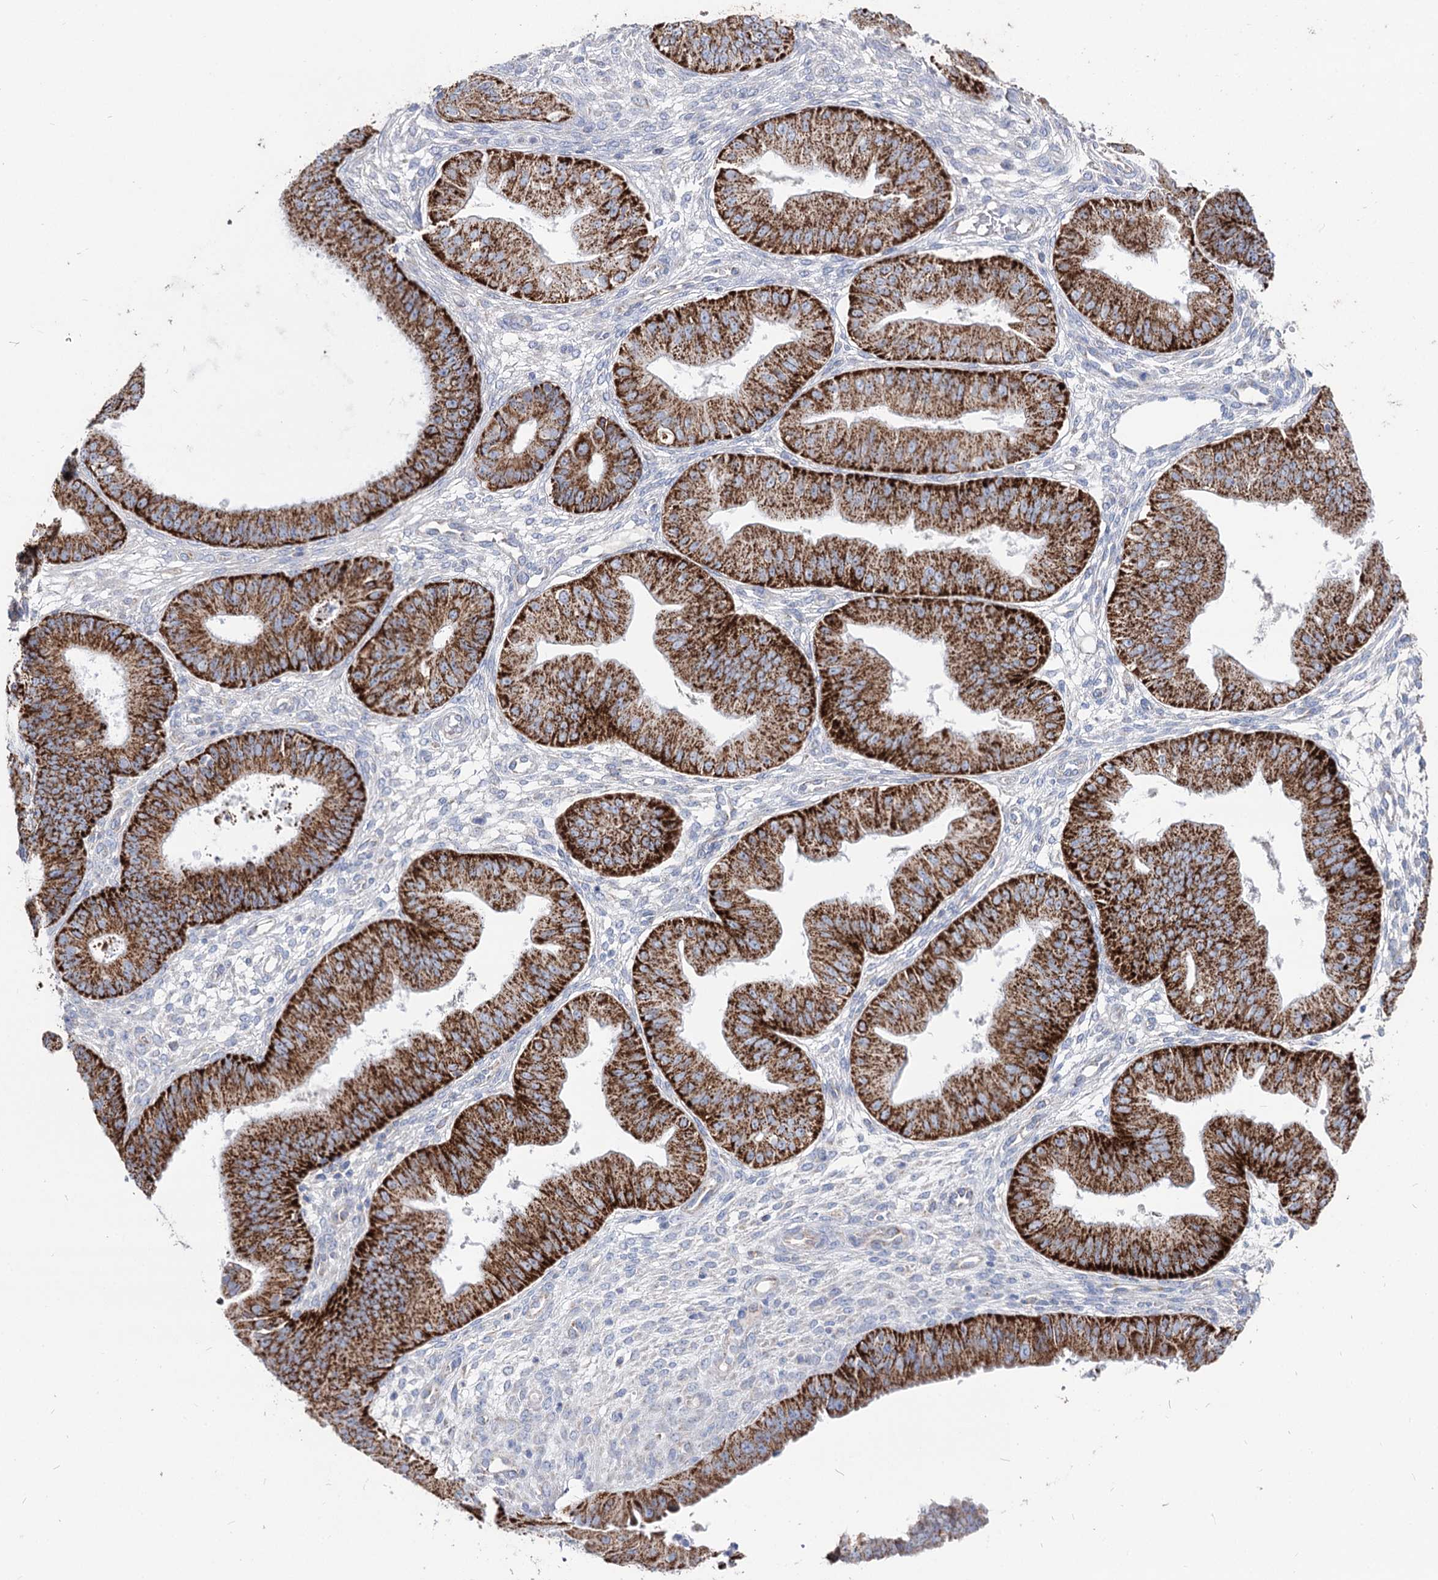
{"staining": {"intensity": "strong", "quantity": ">75%", "location": "cytoplasmic/membranous"}, "tissue": "ovarian cancer", "cell_type": "Tumor cells", "image_type": "cancer", "snomed": [{"axis": "morphology", "description": "Carcinoma, endometroid"}, {"axis": "topography", "description": "Appendix"}, {"axis": "topography", "description": "Ovary"}], "caption": "An IHC photomicrograph of neoplastic tissue is shown. Protein staining in brown highlights strong cytoplasmic/membranous positivity in ovarian cancer (endometroid carcinoma) within tumor cells.", "gene": "MCCC2", "patient": {"sex": "female", "age": 42}}